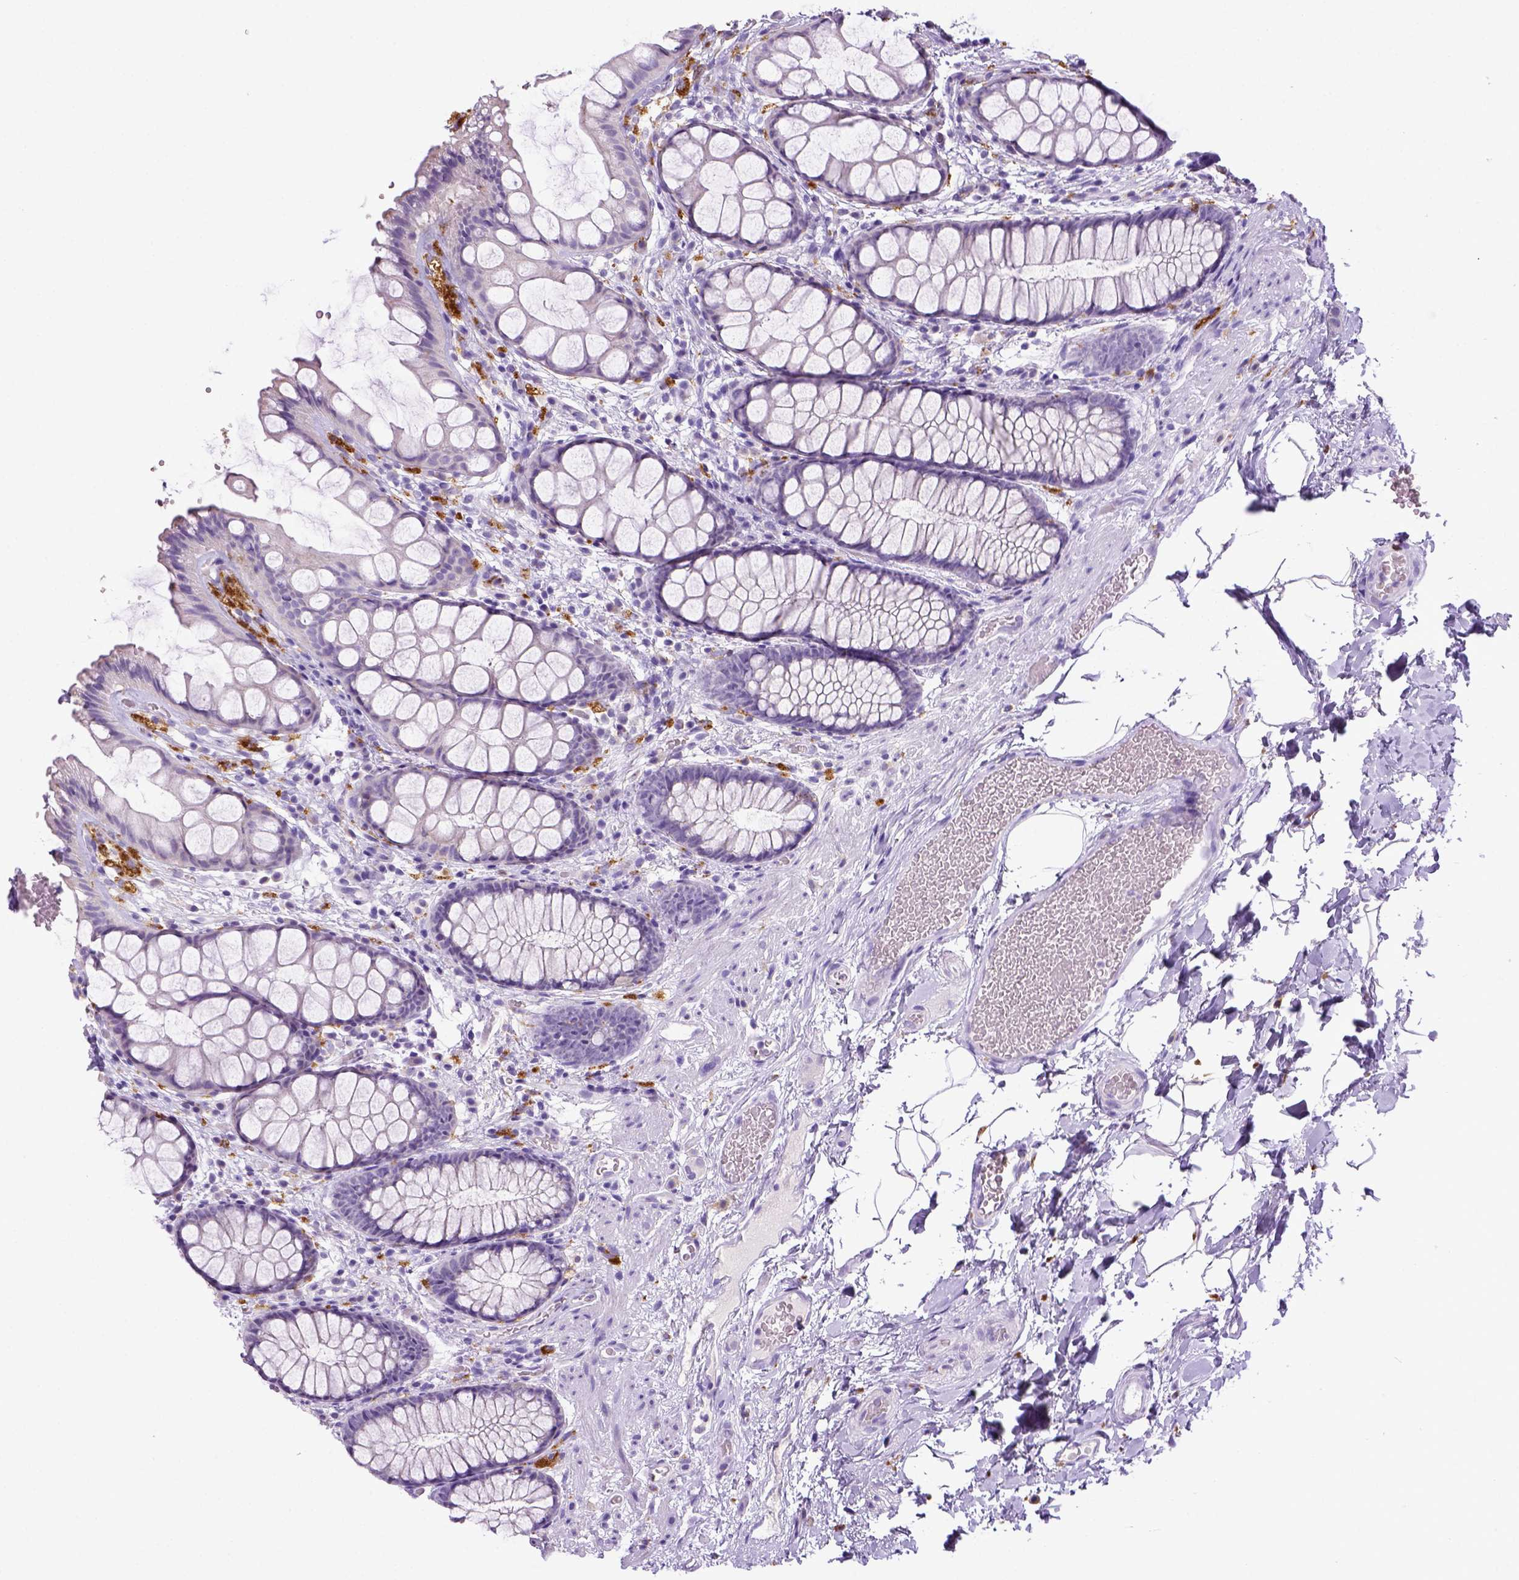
{"staining": {"intensity": "negative", "quantity": "none", "location": "none"}, "tissue": "rectum", "cell_type": "Glandular cells", "image_type": "normal", "snomed": [{"axis": "morphology", "description": "Normal tissue, NOS"}, {"axis": "topography", "description": "Rectum"}], "caption": "Immunohistochemical staining of benign rectum exhibits no significant positivity in glandular cells.", "gene": "CD68", "patient": {"sex": "female", "age": 62}}